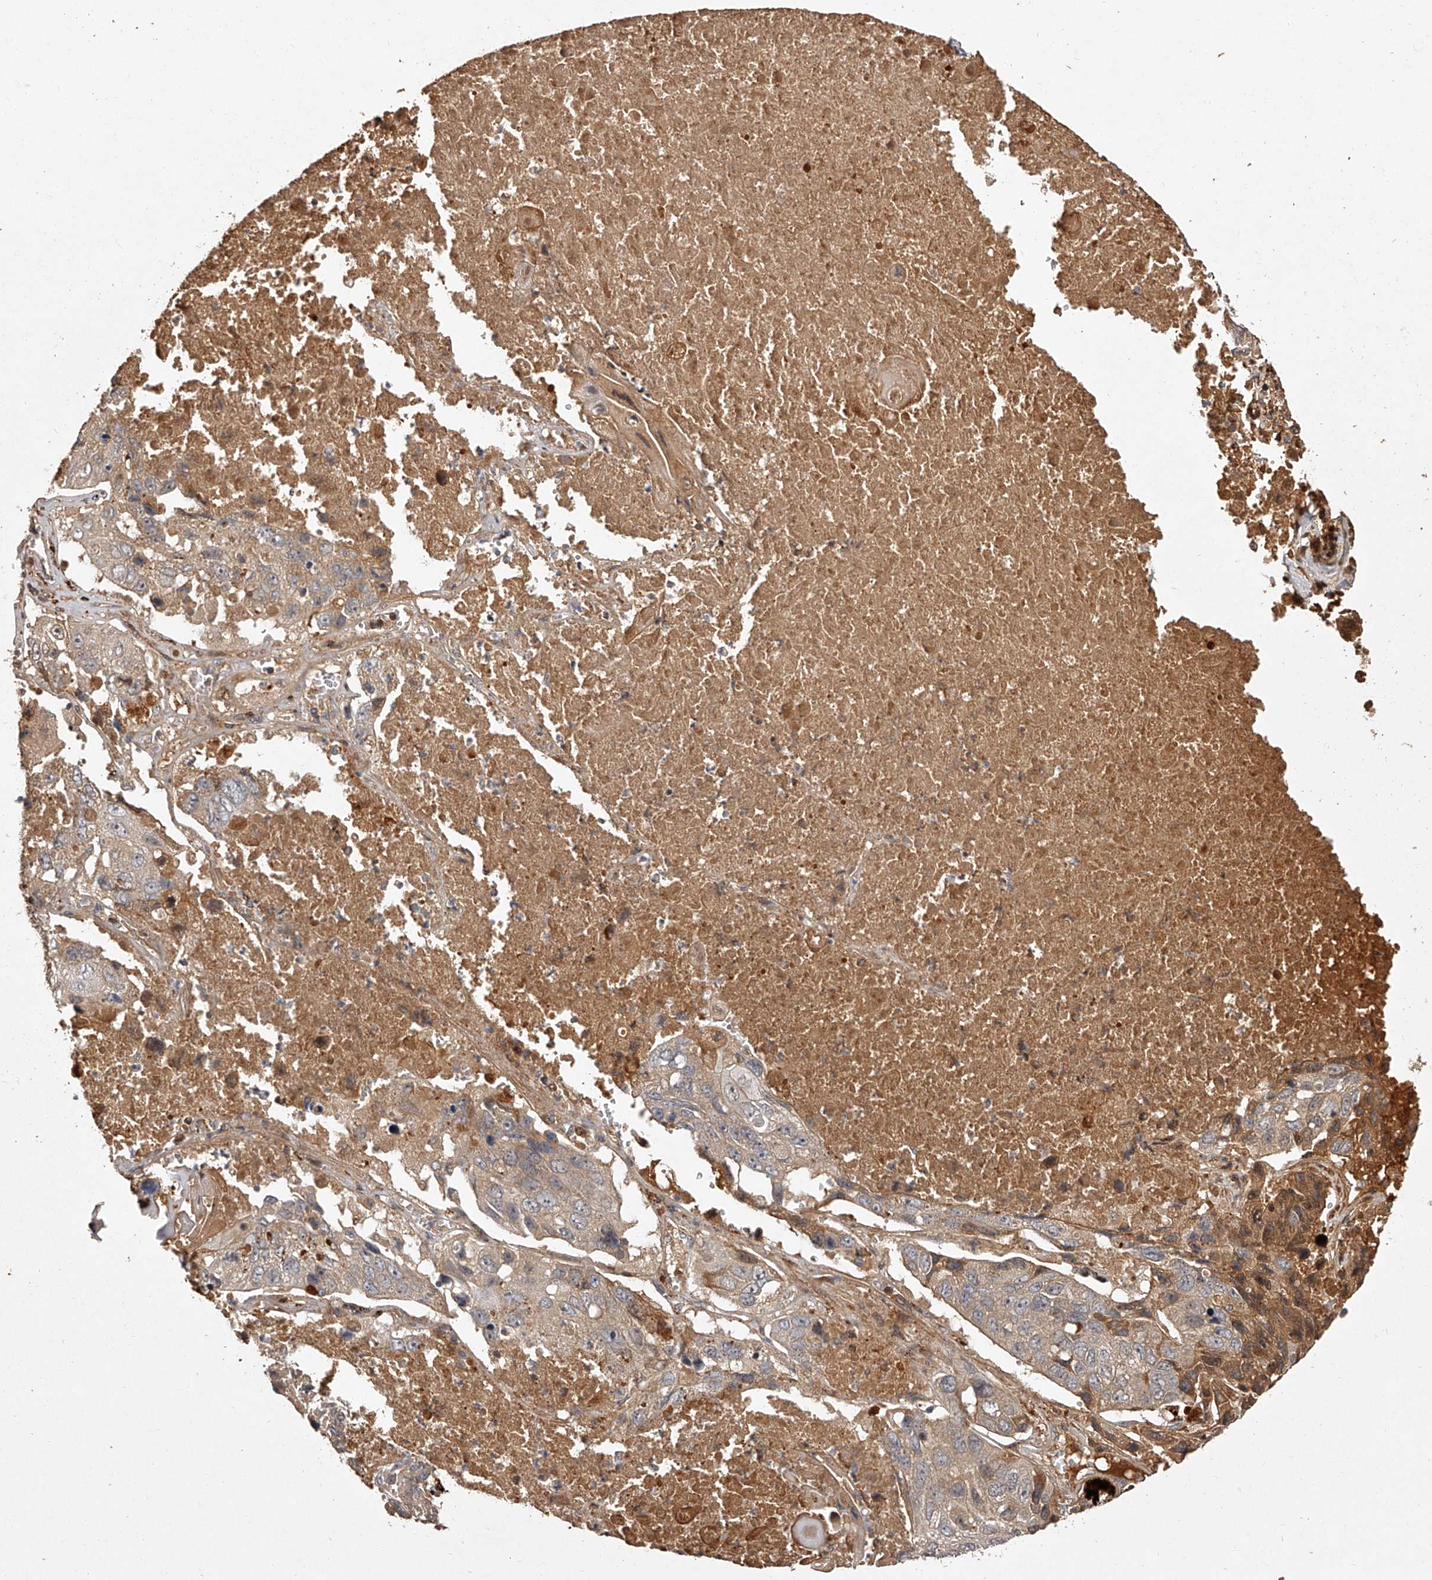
{"staining": {"intensity": "weak", "quantity": "<25%", "location": "cytoplasmic/membranous"}, "tissue": "lung cancer", "cell_type": "Tumor cells", "image_type": "cancer", "snomed": [{"axis": "morphology", "description": "Squamous cell carcinoma, NOS"}, {"axis": "topography", "description": "Lung"}], "caption": "Immunohistochemical staining of human lung squamous cell carcinoma displays no significant positivity in tumor cells.", "gene": "CRYZL1", "patient": {"sex": "male", "age": 61}}